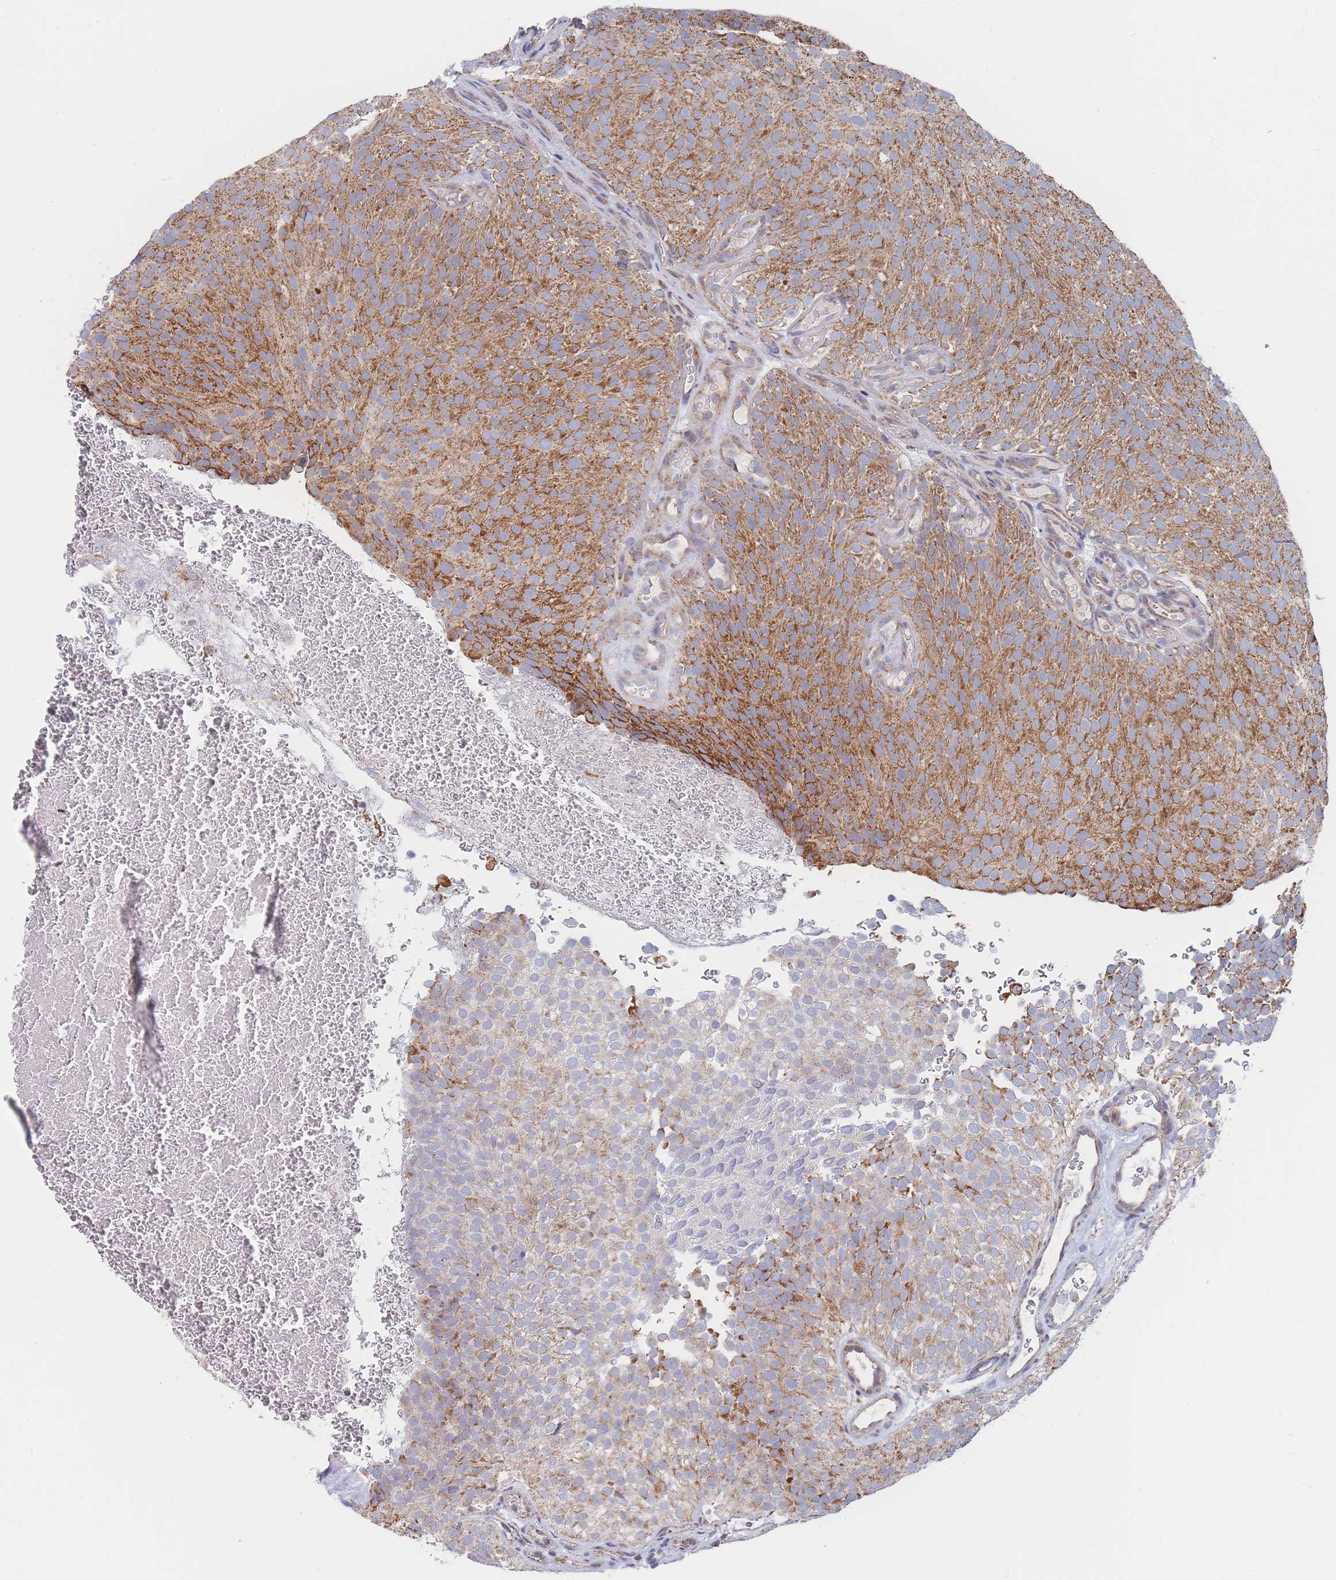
{"staining": {"intensity": "moderate", "quantity": ">75%", "location": "cytoplasmic/membranous"}, "tissue": "urothelial cancer", "cell_type": "Tumor cells", "image_type": "cancer", "snomed": [{"axis": "morphology", "description": "Urothelial carcinoma, Low grade"}, {"axis": "topography", "description": "Urinary bladder"}], "caption": "Protein expression analysis of urothelial carcinoma (low-grade) demonstrates moderate cytoplasmic/membranous positivity in about >75% of tumor cells.", "gene": "IKZF4", "patient": {"sex": "male", "age": 78}}